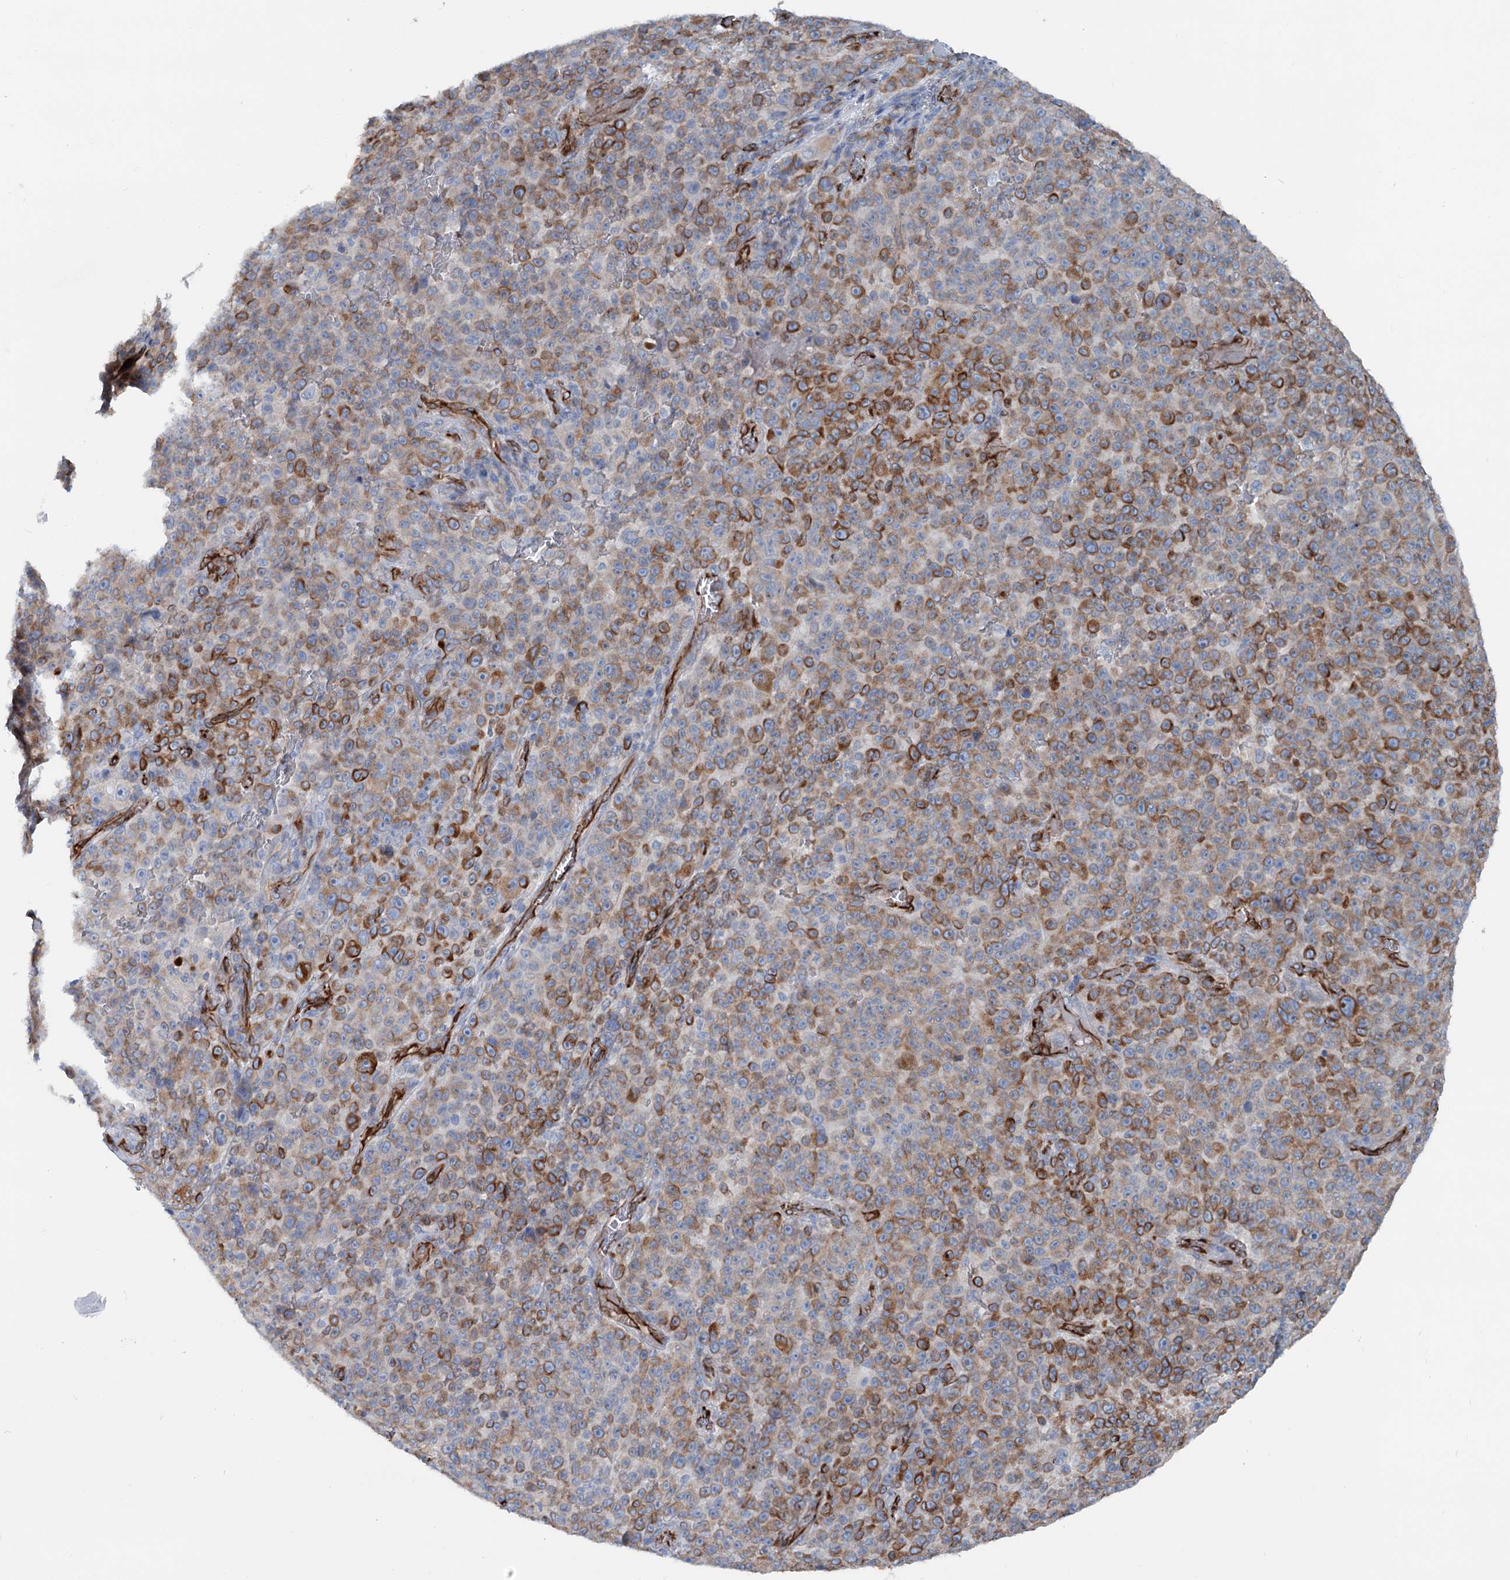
{"staining": {"intensity": "moderate", "quantity": "25%-75%", "location": "cytoplasmic/membranous"}, "tissue": "melanoma", "cell_type": "Tumor cells", "image_type": "cancer", "snomed": [{"axis": "morphology", "description": "Malignant melanoma, NOS"}, {"axis": "topography", "description": "Skin"}], "caption": "A high-resolution micrograph shows immunohistochemistry staining of melanoma, which reveals moderate cytoplasmic/membranous positivity in approximately 25%-75% of tumor cells.", "gene": "CALCOCO1", "patient": {"sex": "female", "age": 82}}